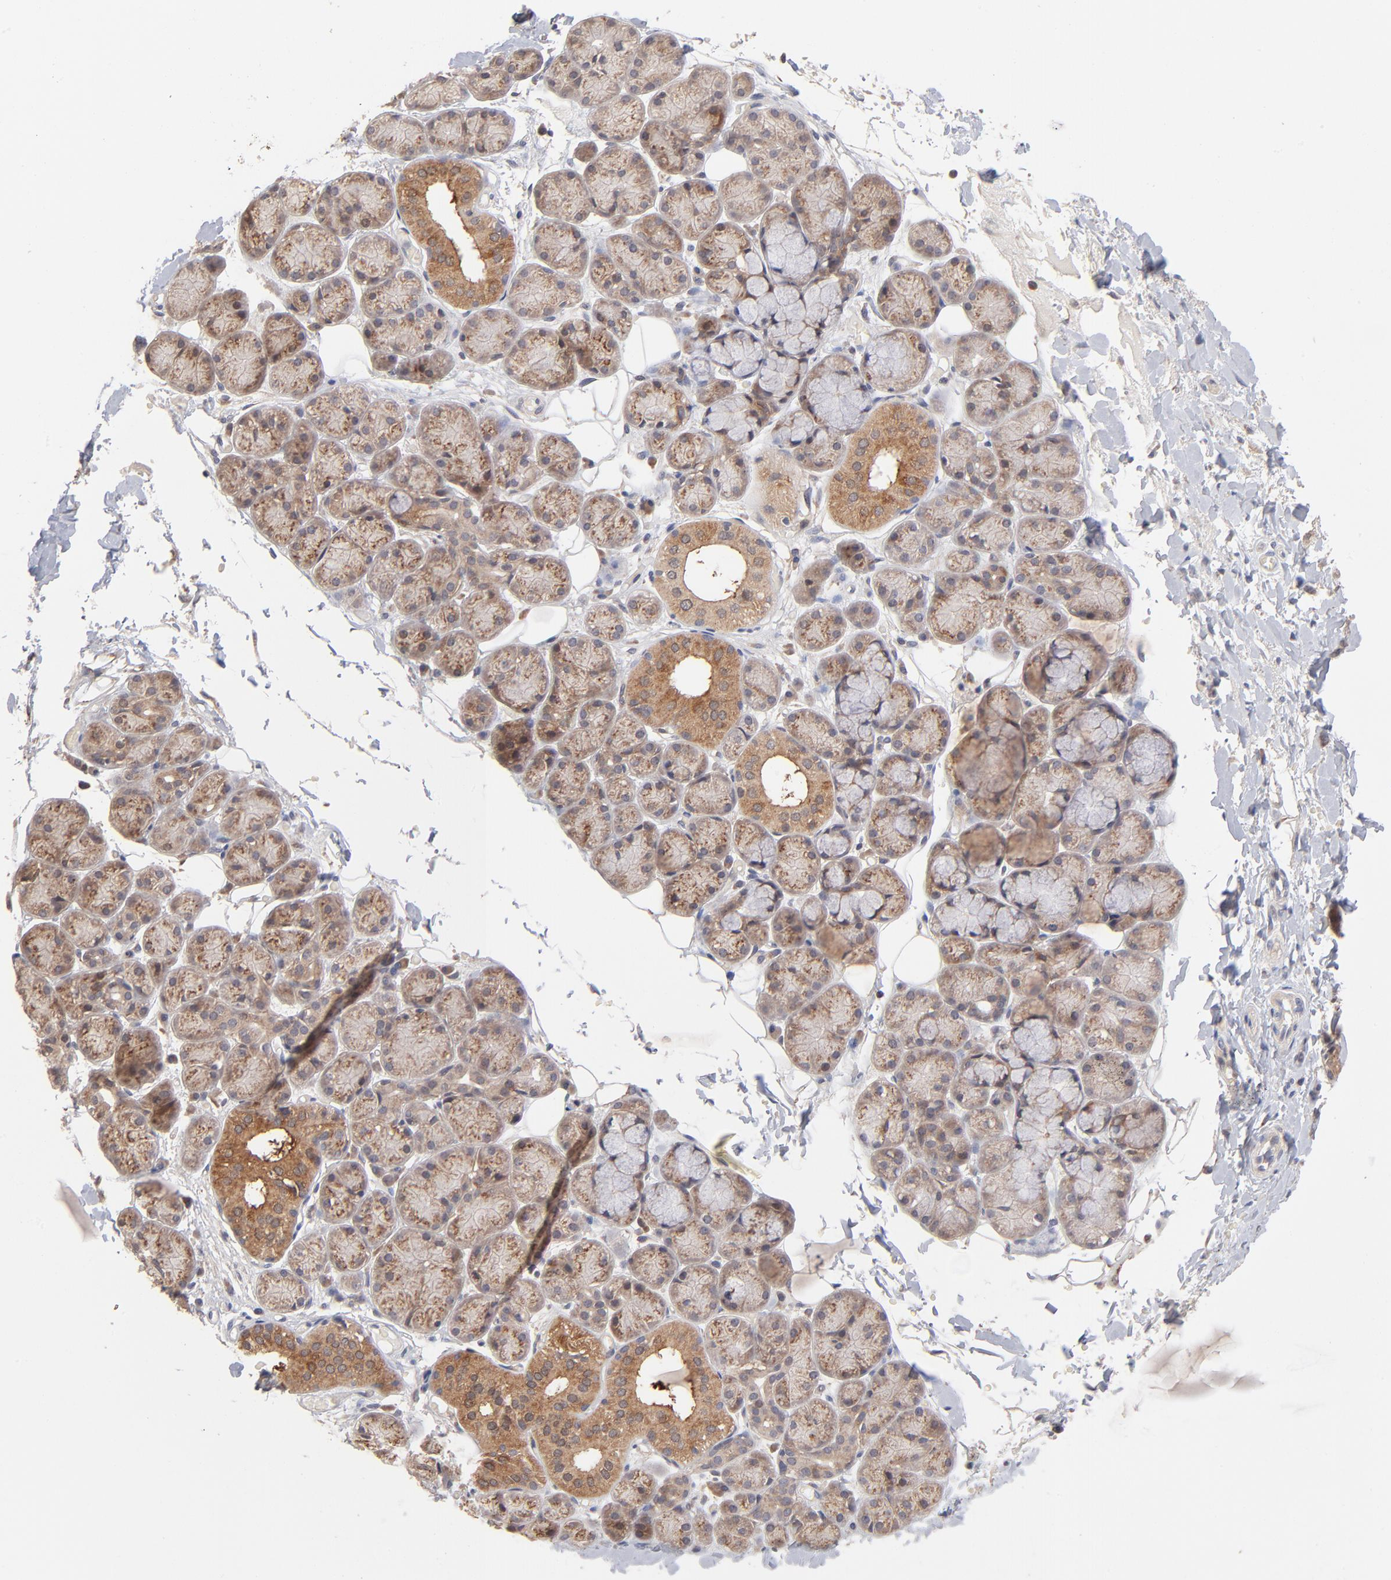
{"staining": {"intensity": "weak", "quantity": "25%-75%", "location": "cytoplasmic/membranous"}, "tissue": "salivary gland", "cell_type": "Glandular cells", "image_type": "normal", "snomed": [{"axis": "morphology", "description": "Normal tissue, NOS"}, {"axis": "topography", "description": "Skeletal muscle"}, {"axis": "topography", "description": "Oral tissue"}, {"axis": "topography", "description": "Salivary gland"}, {"axis": "topography", "description": "Peripheral nerve tissue"}], "caption": "A photomicrograph of salivary gland stained for a protein exhibits weak cytoplasmic/membranous brown staining in glandular cells. Nuclei are stained in blue.", "gene": "IVNS1ABP", "patient": {"sex": "male", "age": 54}}